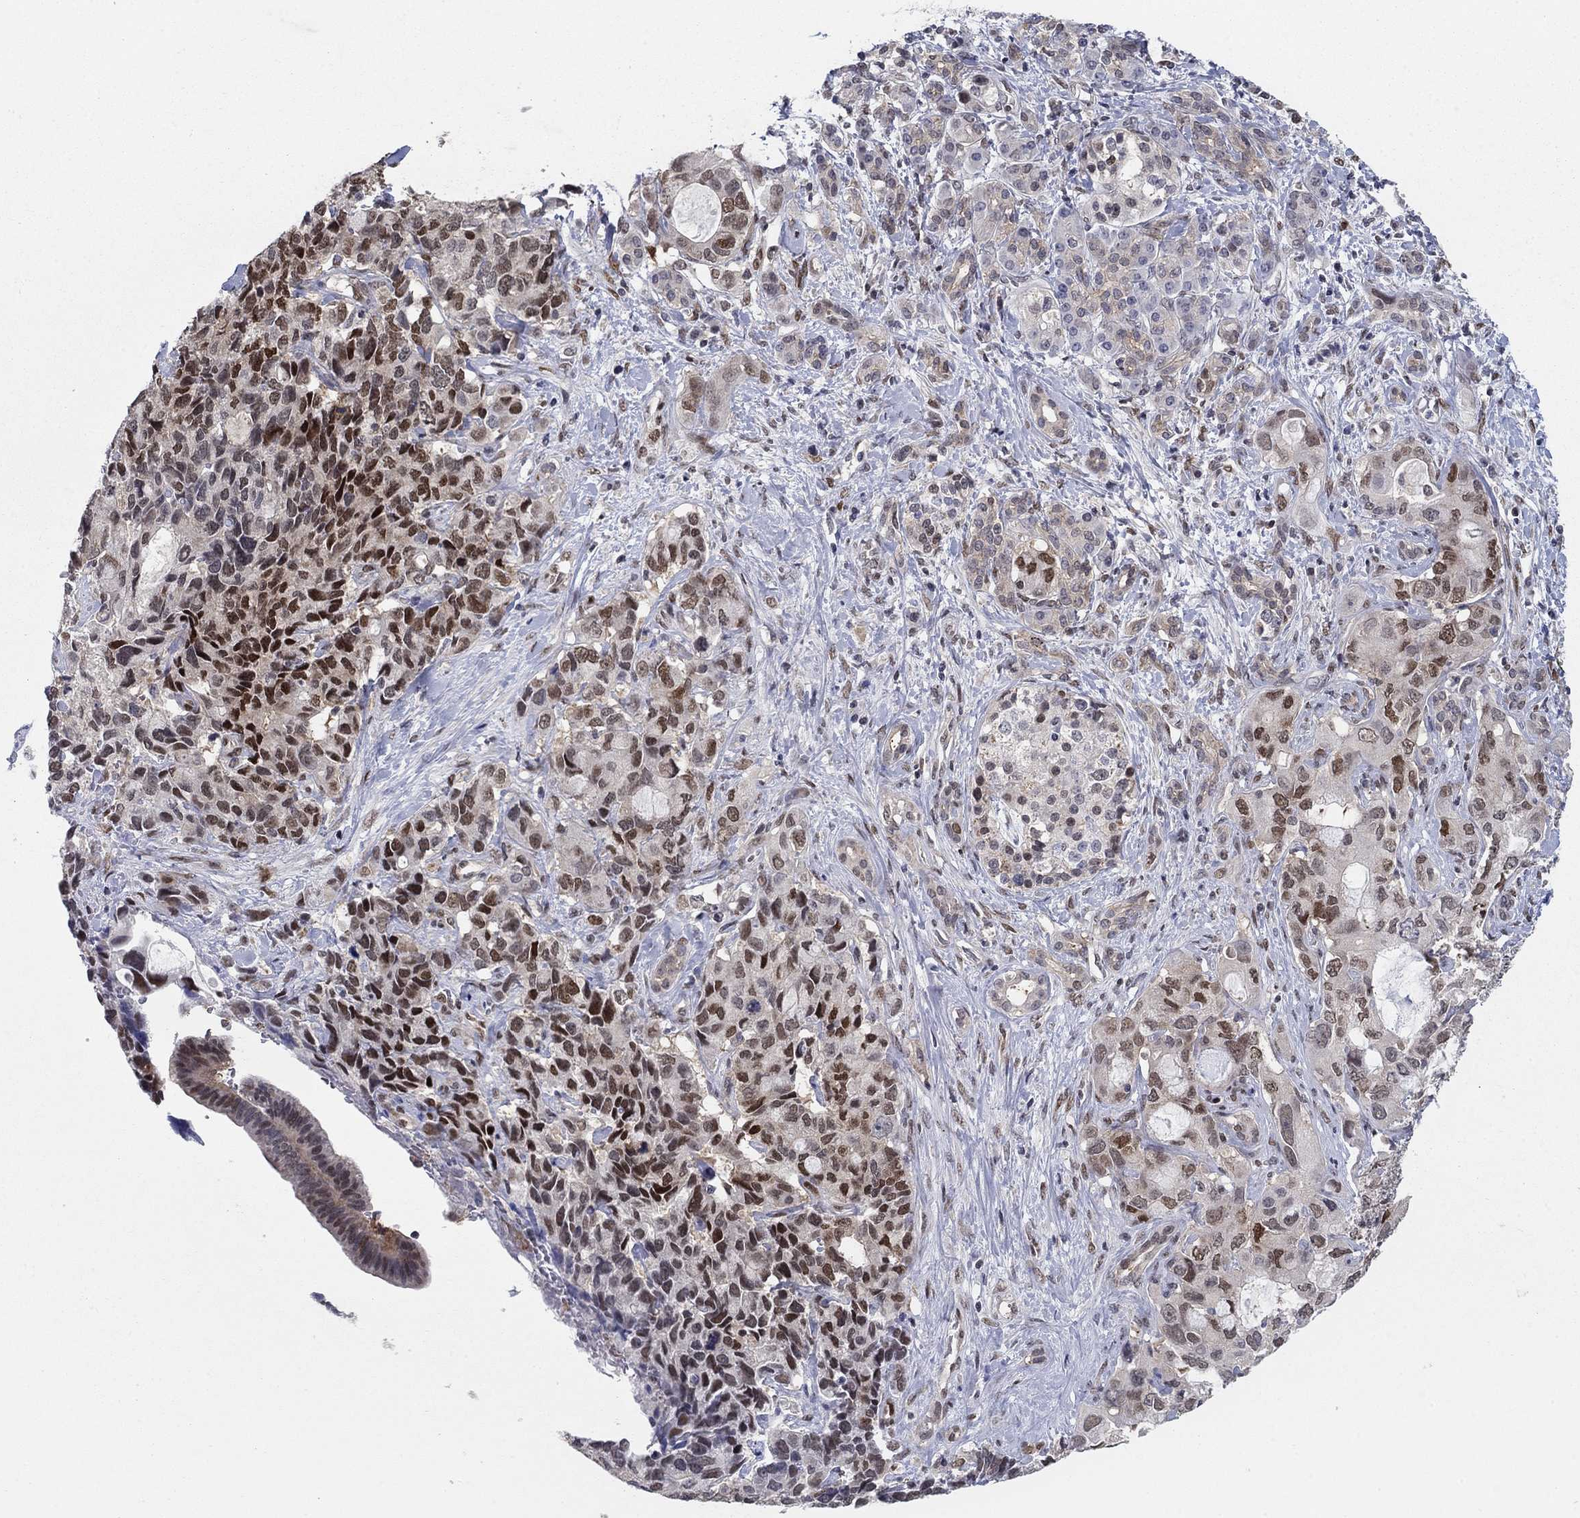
{"staining": {"intensity": "strong", "quantity": "25%-75%", "location": "nuclear"}, "tissue": "pancreatic cancer", "cell_type": "Tumor cells", "image_type": "cancer", "snomed": [{"axis": "morphology", "description": "Adenocarcinoma, NOS"}, {"axis": "topography", "description": "Pancreas"}], "caption": "Immunohistochemistry (IHC) (DAB) staining of adenocarcinoma (pancreatic) demonstrates strong nuclear protein positivity in about 25%-75% of tumor cells.", "gene": "CENPE", "patient": {"sex": "female", "age": 56}}